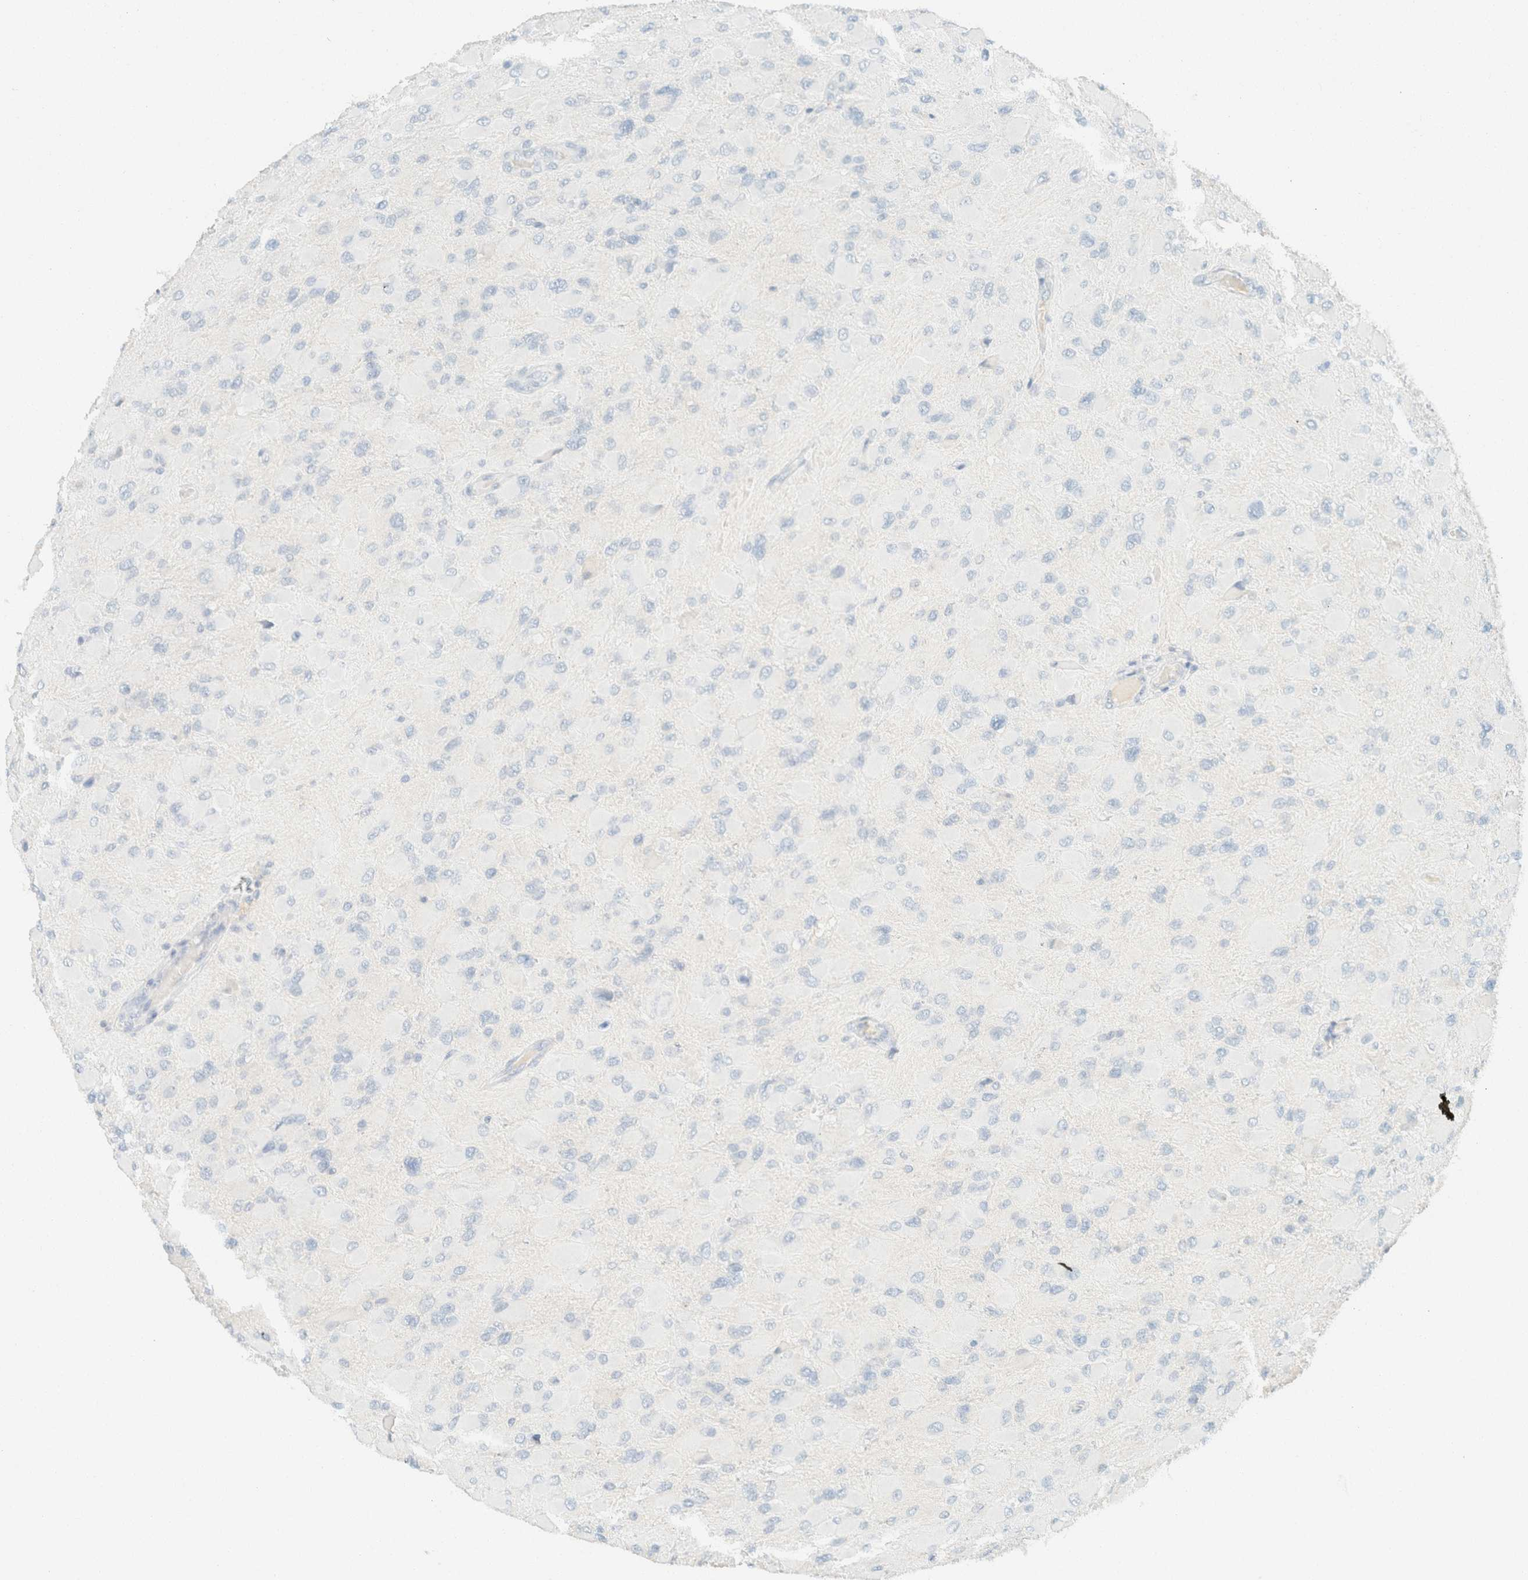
{"staining": {"intensity": "negative", "quantity": "none", "location": "none"}, "tissue": "glioma", "cell_type": "Tumor cells", "image_type": "cancer", "snomed": [{"axis": "morphology", "description": "Glioma, malignant, High grade"}, {"axis": "topography", "description": "Cerebral cortex"}], "caption": "Malignant high-grade glioma was stained to show a protein in brown. There is no significant positivity in tumor cells. Nuclei are stained in blue.", "gene": "GPA33", "patient": {"sex": "female", "age": 36}}